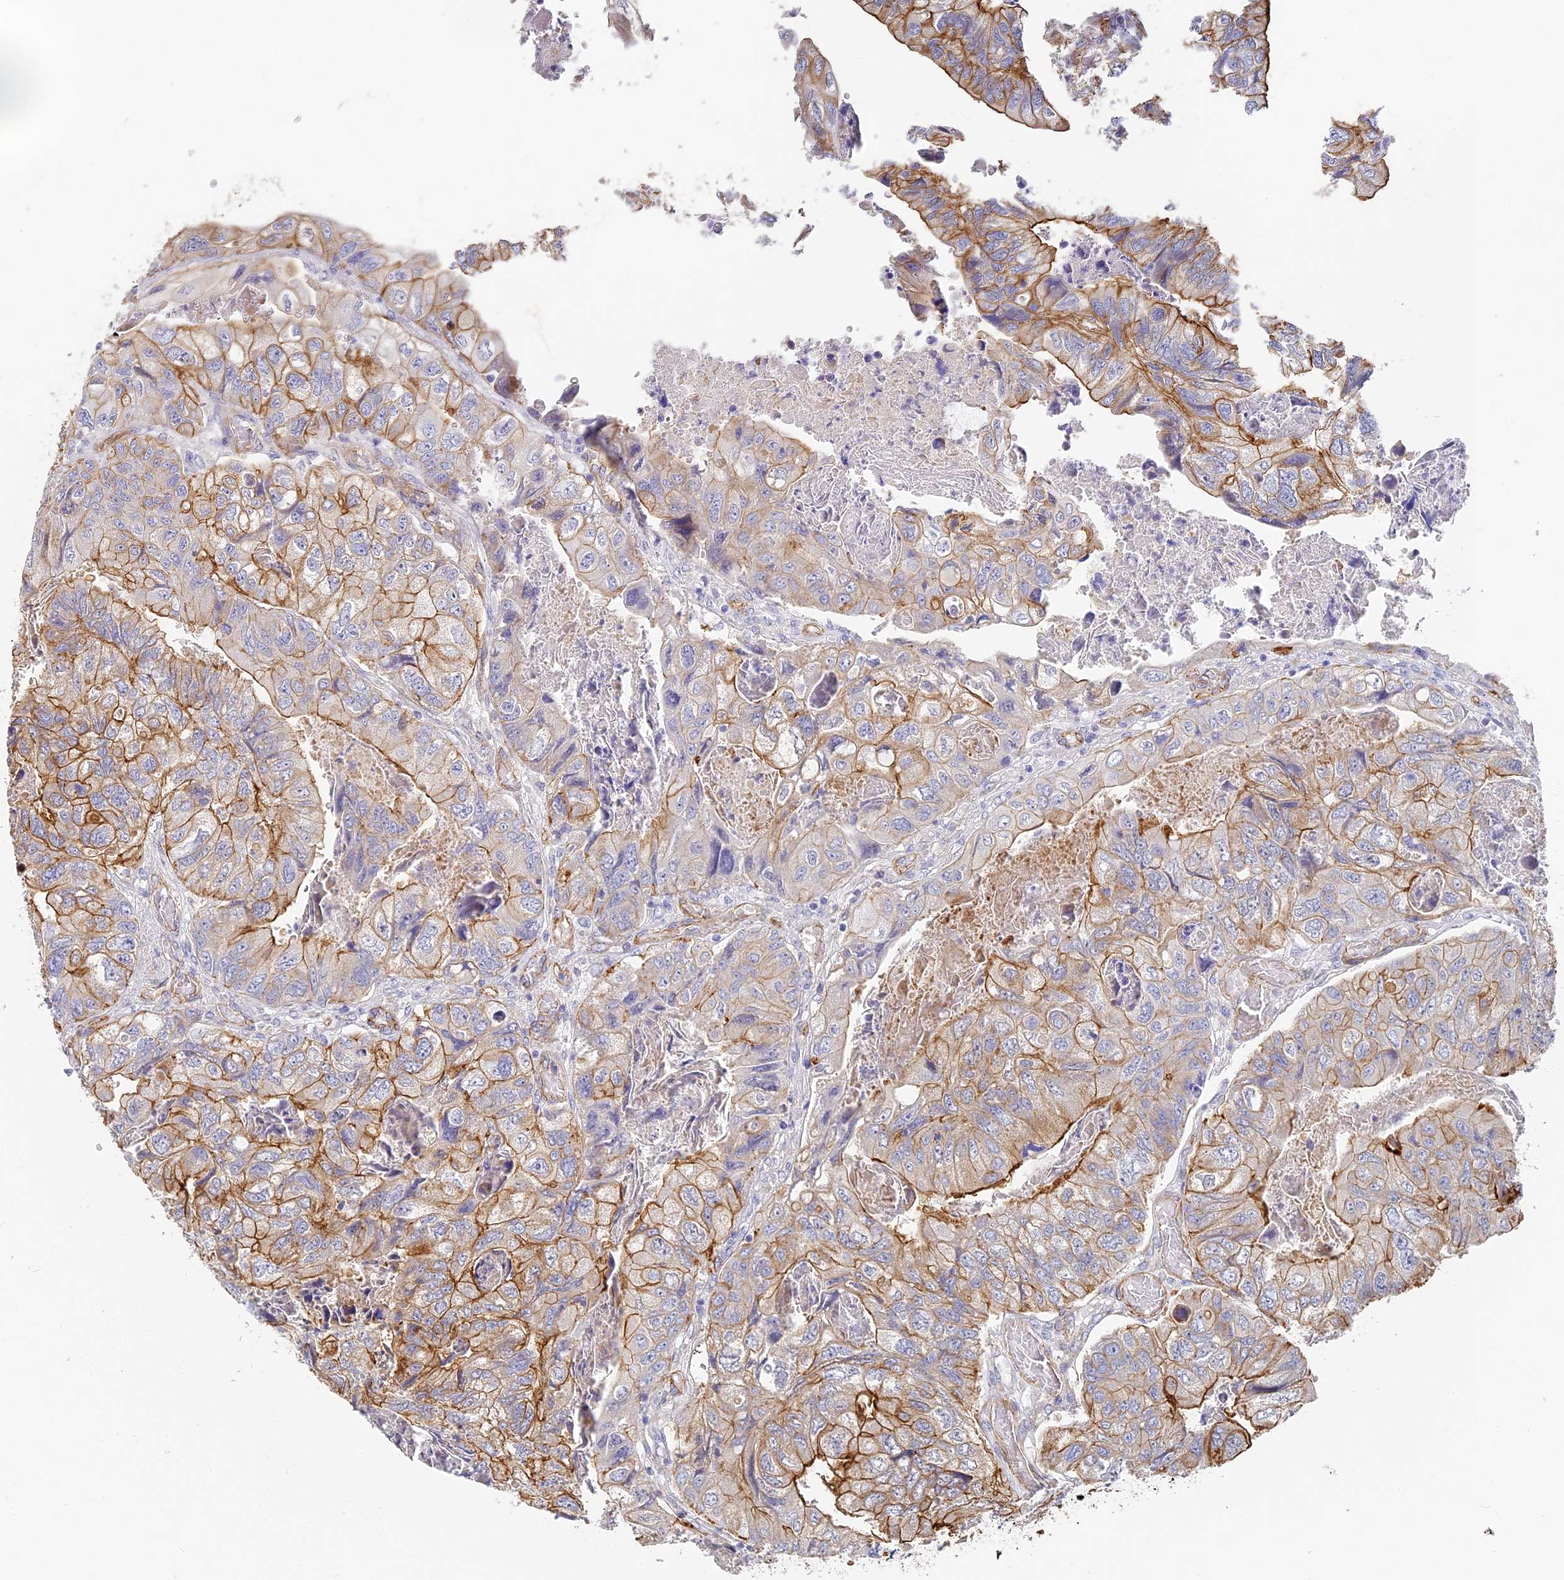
{"staining": {"intensity": "moderate", "quantity": "25%-75%", "location": "cytoplasmic/membranous"}, "tissue": "colorectal cancer", "cell_type": "Tumor cells", "image_type": "cancer", "snomed": [{"axis": "morphology", "description": "Adenocarcinoma, NOS"}, {"axis": "topography", "description": "Rectum"}], "caption": "Adenocarcinoma (colorectal) stained for a protein exhibits moderate cytoplasmic/membranous positivity in tumor cells. (DAB (3,3'-diaminobenzidine) IHC with brightfield microscopy, high magnification).", "gene": "CCDC30", "patient": {"sex": "male", "age": 63}}